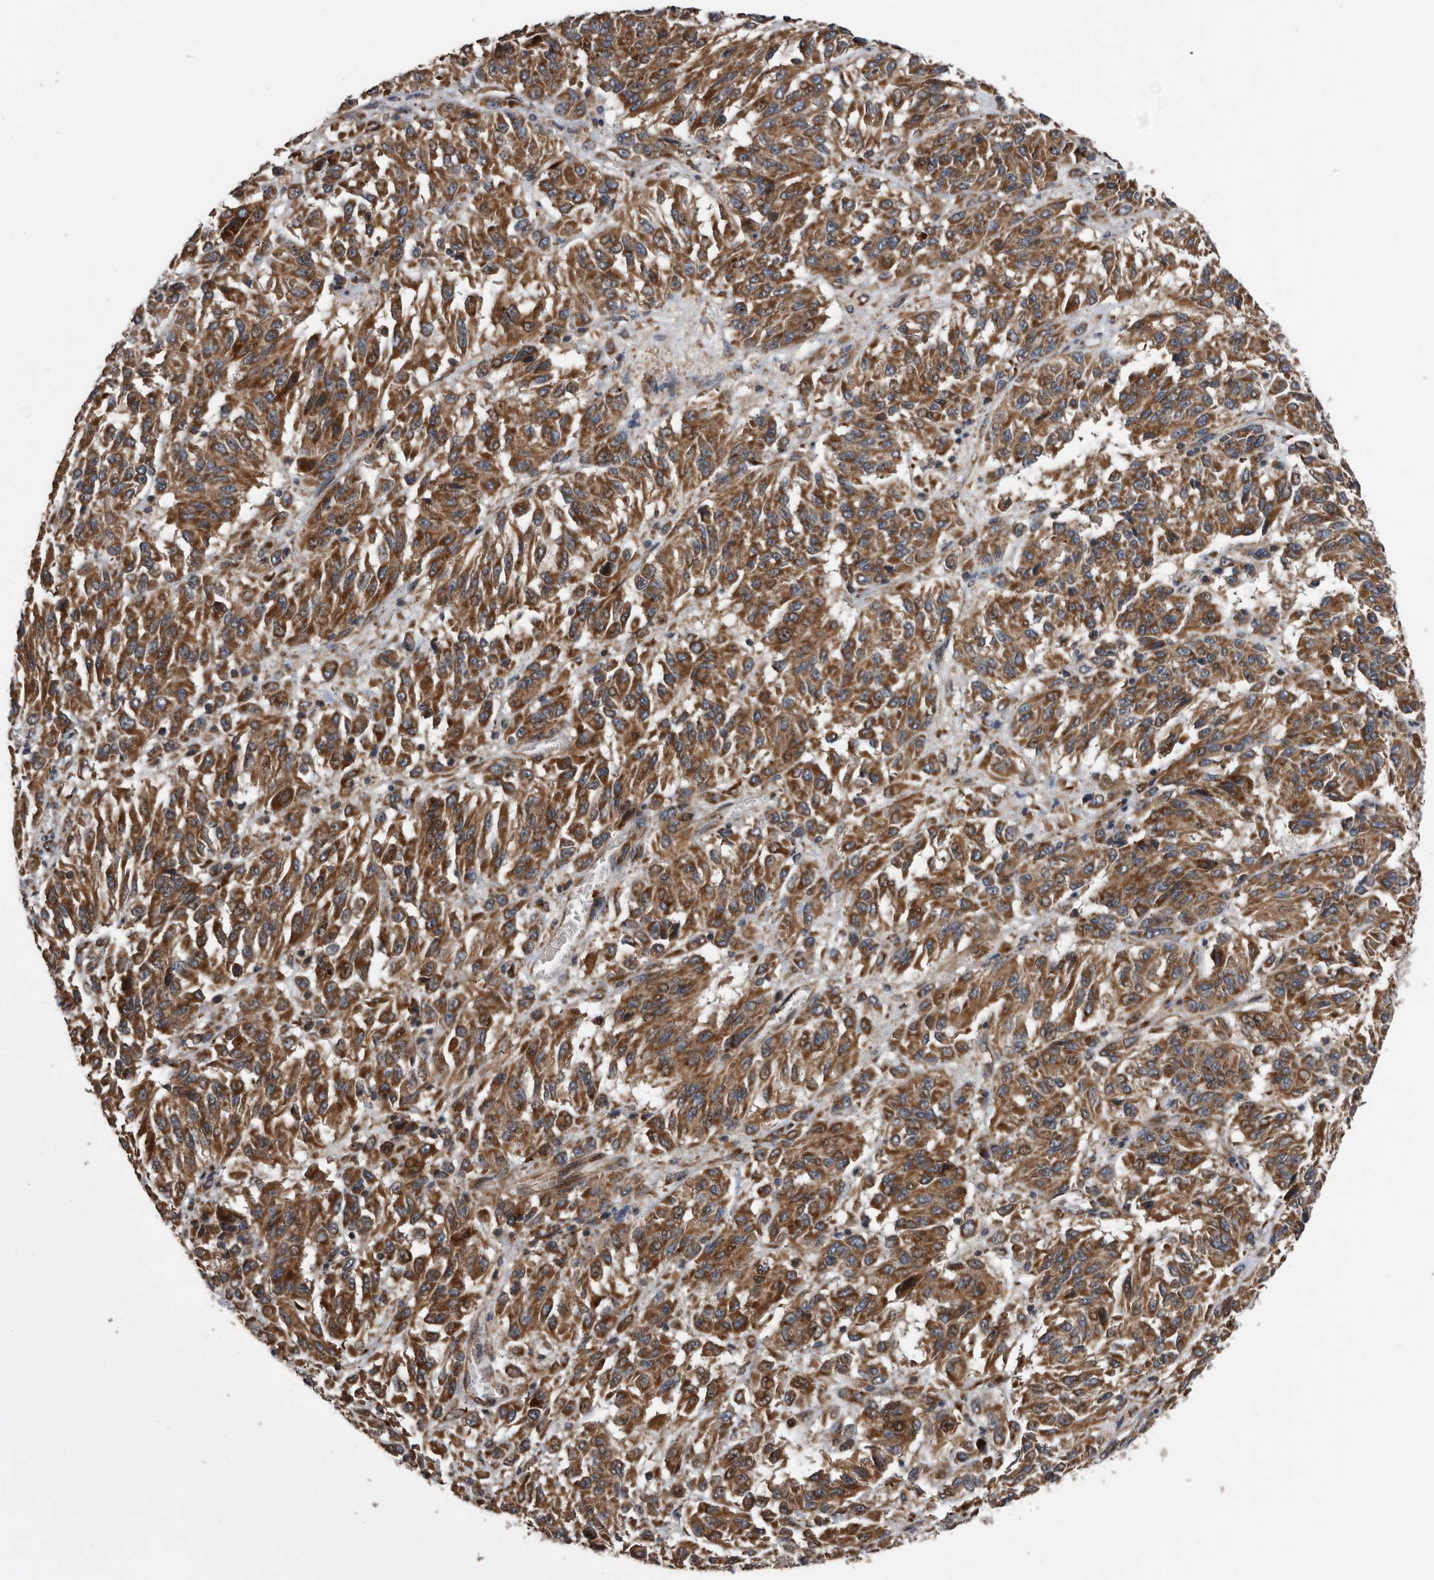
{"staining": {"intensity": "moderate", "quantity": ">75%", "location": "cytoplasmic/membranous"}, "tissue": "melanoma", "cell_type": "Tumor cells", "image_type": "cancer", "snomed": [{"axis": "morphology", "description": "Malignant melanoma, Metastatic site"}, {"axis": "topography", "description": "Lung"}], "caption": "A brown stain shows moderate cytoplasmic/membranous staining of a protein in human melanoma tumor cells.", "gene": "SERINC2", "patient": {"sex": "male", "age": 64}}